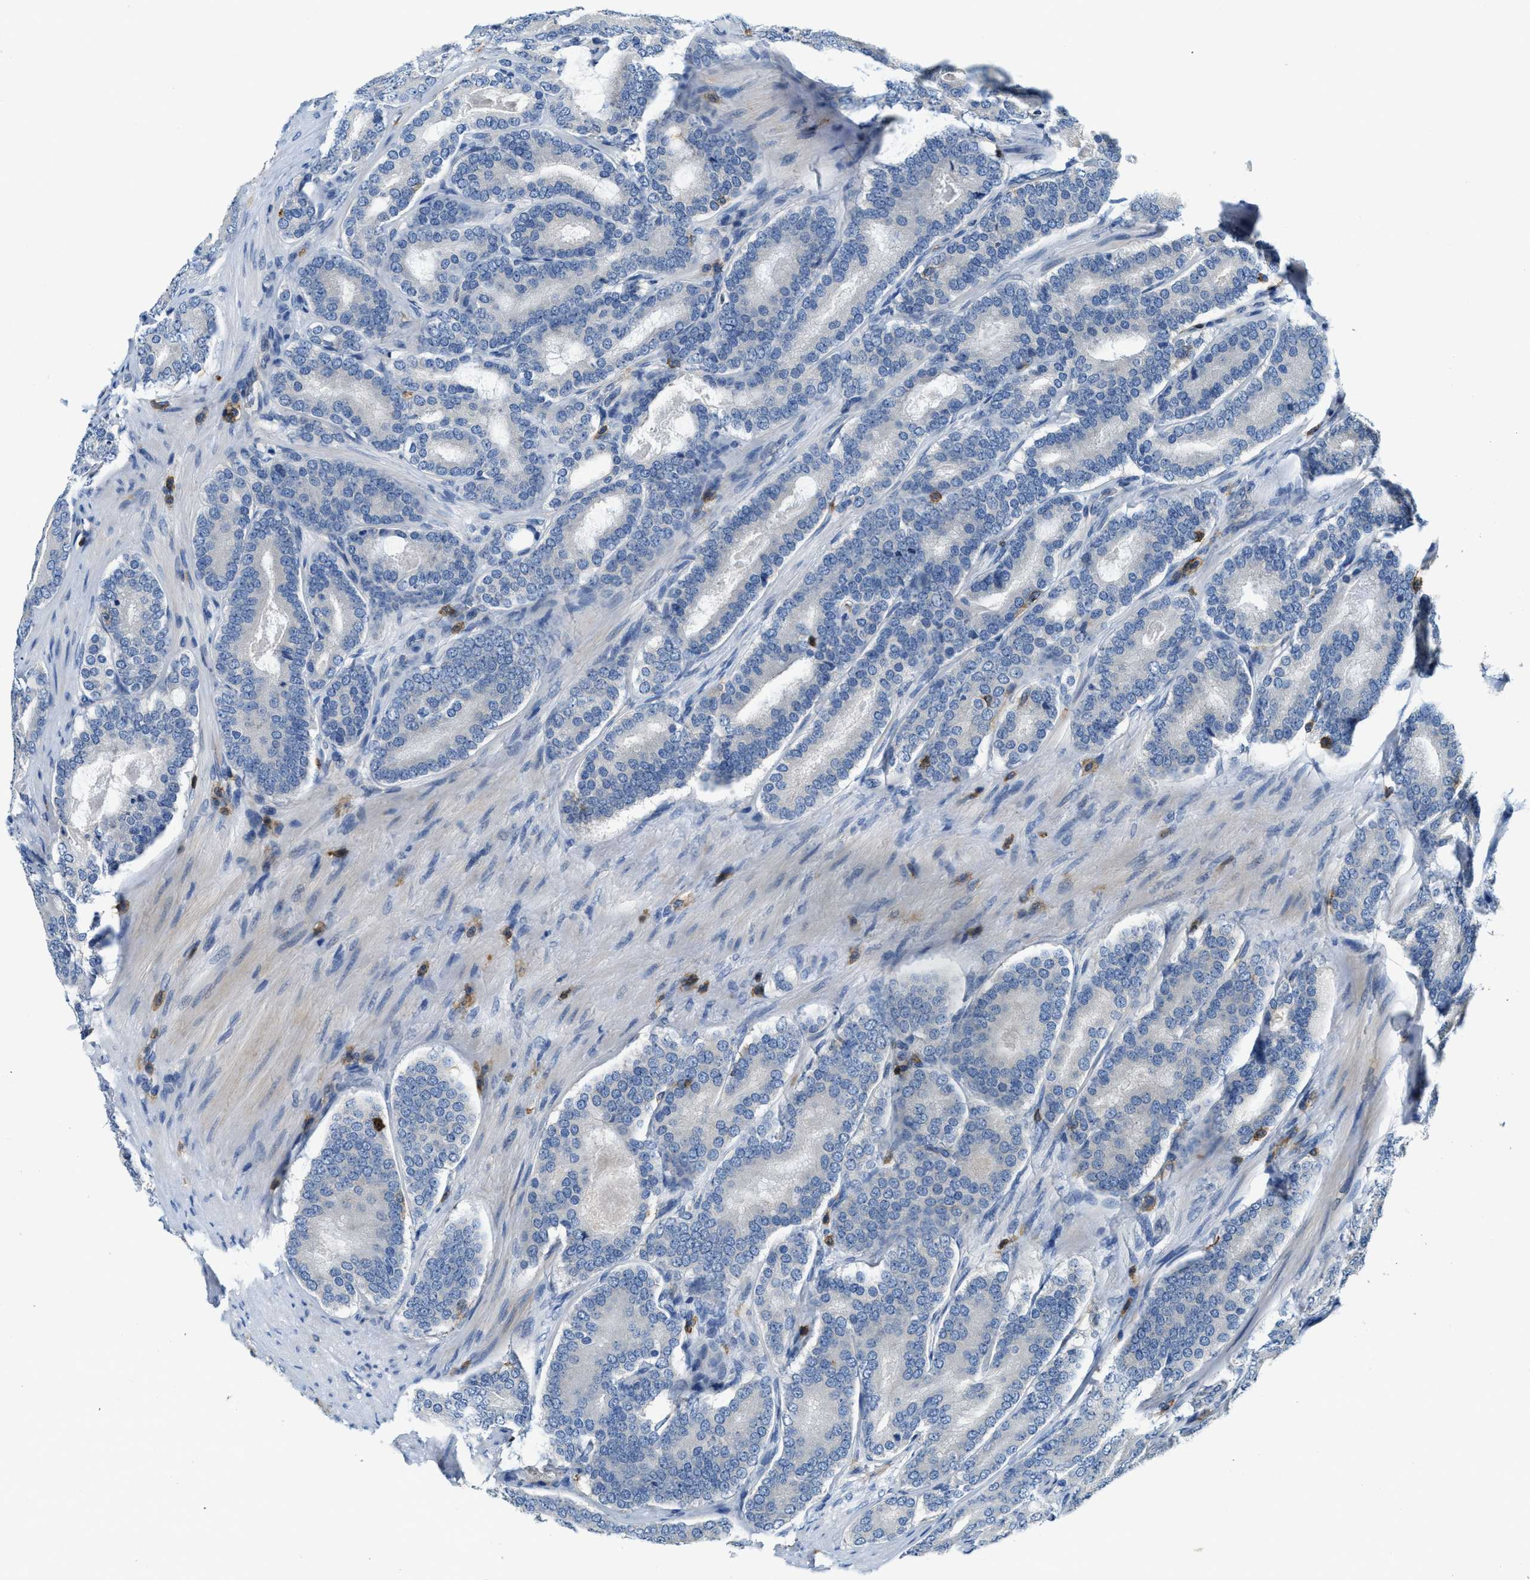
{"staining": {"intensity": "negative", "quantity": "none", "location": "none"}, "tissue": "prostate cancer", "cell_type": "Tumor cells", "image_type": "cancer", "snomed": [{"axis": "morphology", "description": "Adenocarcinoma, High grade"}, {"axis": "topography", "description": "Prostate"}], "caption": "There is no significant staining in tumor cells of prostate cancer.", "gene": "MYO1G", "patient": {"sex": "male", "age": 60}}